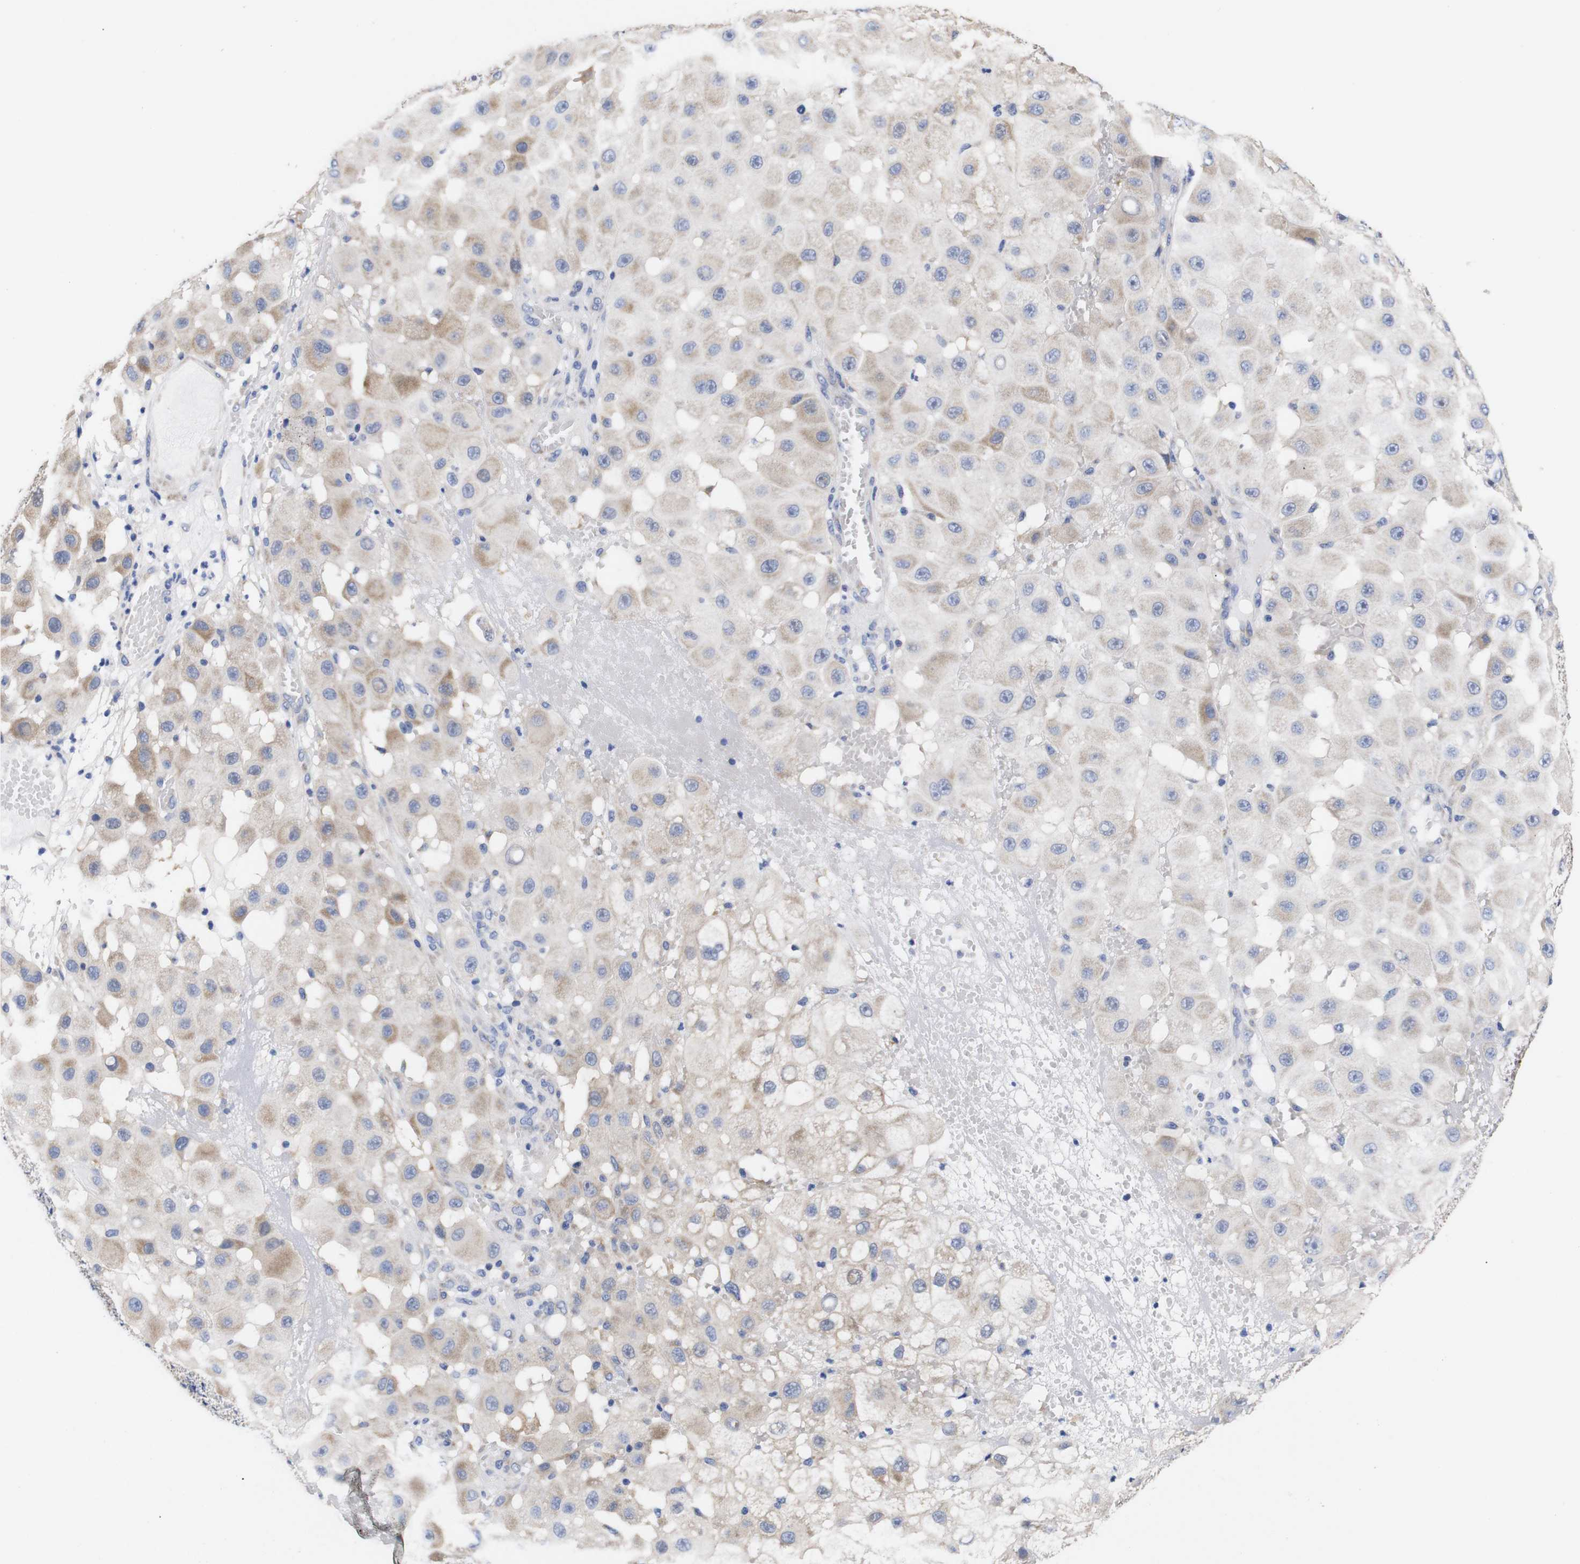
{"staining": {"intensity": "weak", "quantity": "<25%", "location": "cytoplasmic/membranous"}, "tissue": "melanoma", "cell_type": "Tumor cells", "image_type": "cancer", "snomed": [{"axis": "morphology", "description": "Malignant melanoma, NOS"}, {"axis": "topography", "description": "Skin"}], "caption": "This is a photomicrograph of IHC staining of melanoma, which shows no positivity in tumor cells.", "gene": "OPN3", "patient": {"sex": "female", "age": 81}}